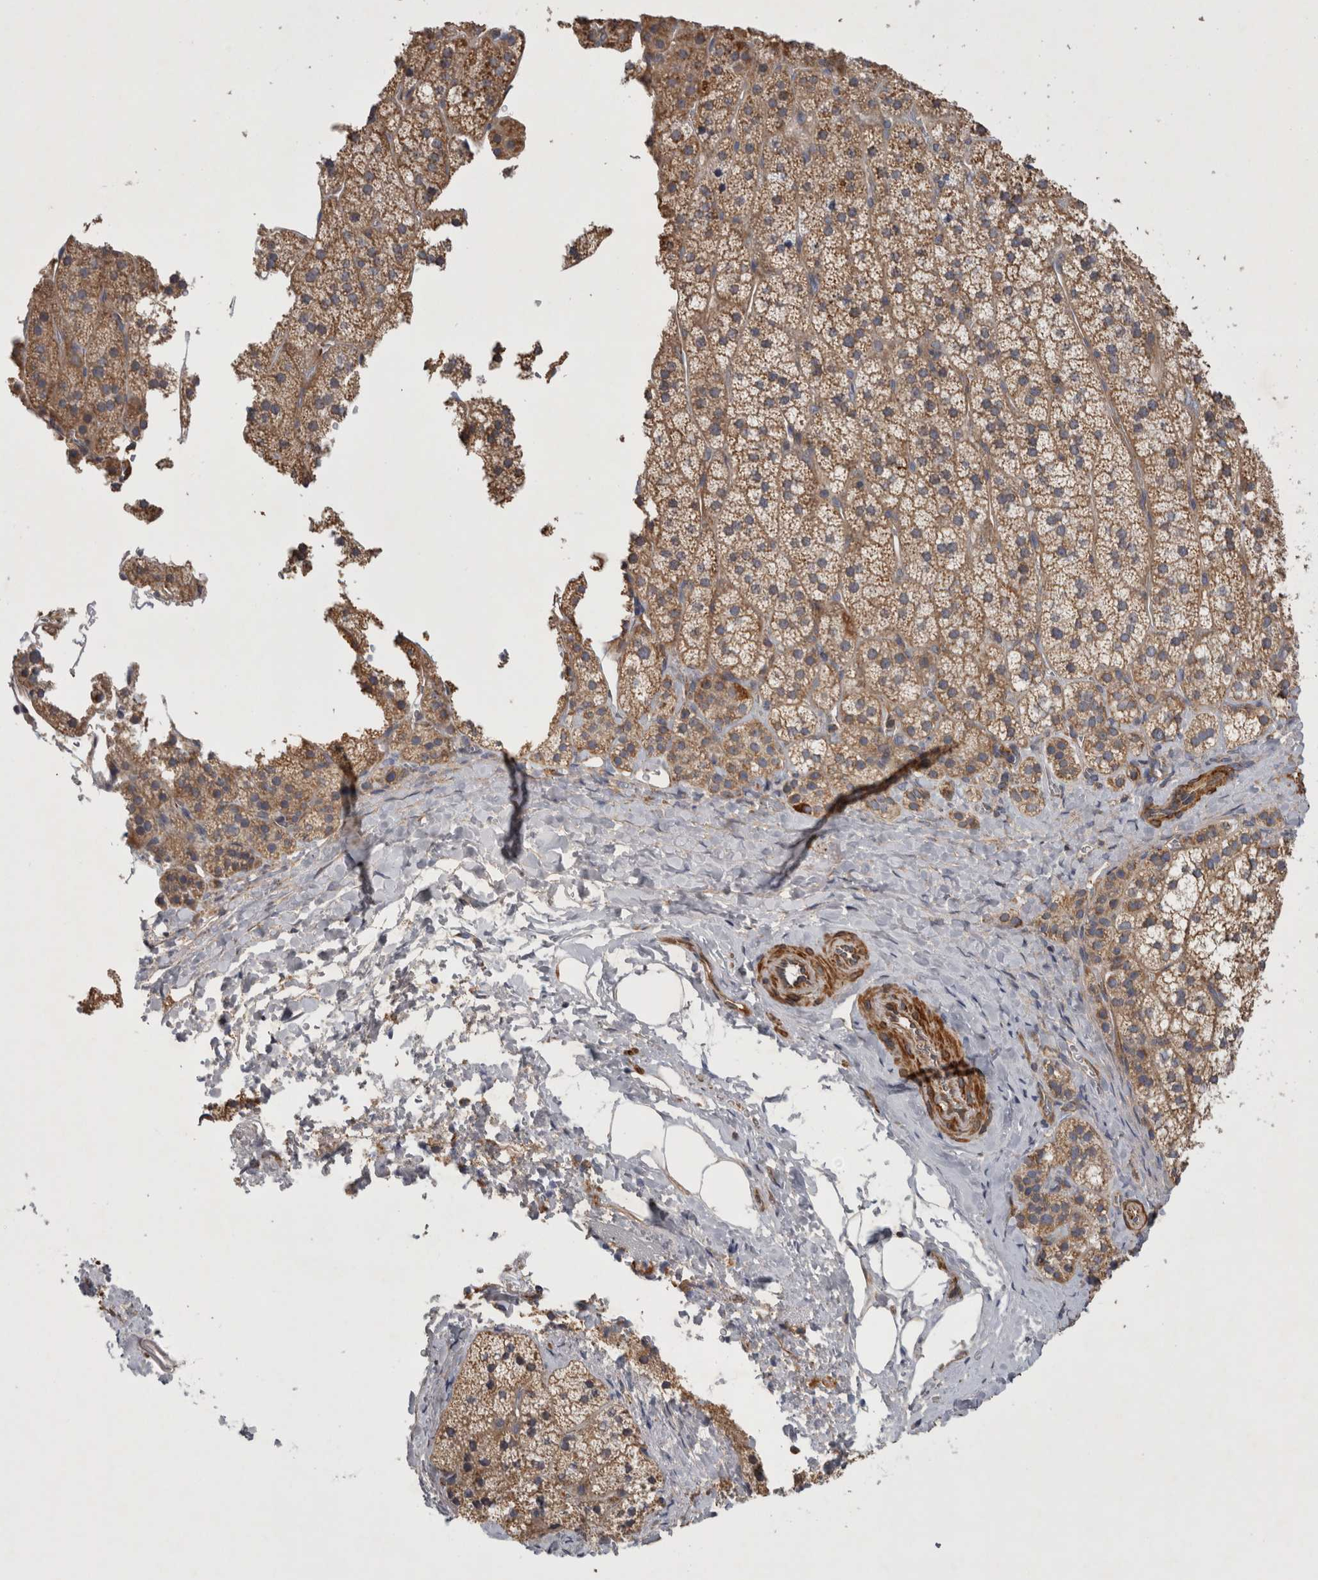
{"staining": {"intensity": "moderate", "quantity": ">75%", "location": "cytoplasmic/membranous"}, "tissue": "adrenal gland", "cell_type": "Glandular cells", "image_type": "normal", "snomed": [{"axis": "morphology", "description": "Normal tissue, NOS"}, {"axis": "topography", "description": "Adrenal gland"}], "caption": "Protein staining reveals moderate cytoplasmic/membranous expression in approximately >75% of glandular cells in benign adrenal gland. Using DAB (3,3'-diaminobenzidine) (brown) and hematoxylin (blue) stains, captured at high magnification using brightfield microscopy.", "gene": "SFXN2", "patient": {"sex": "female", "age": 44}}